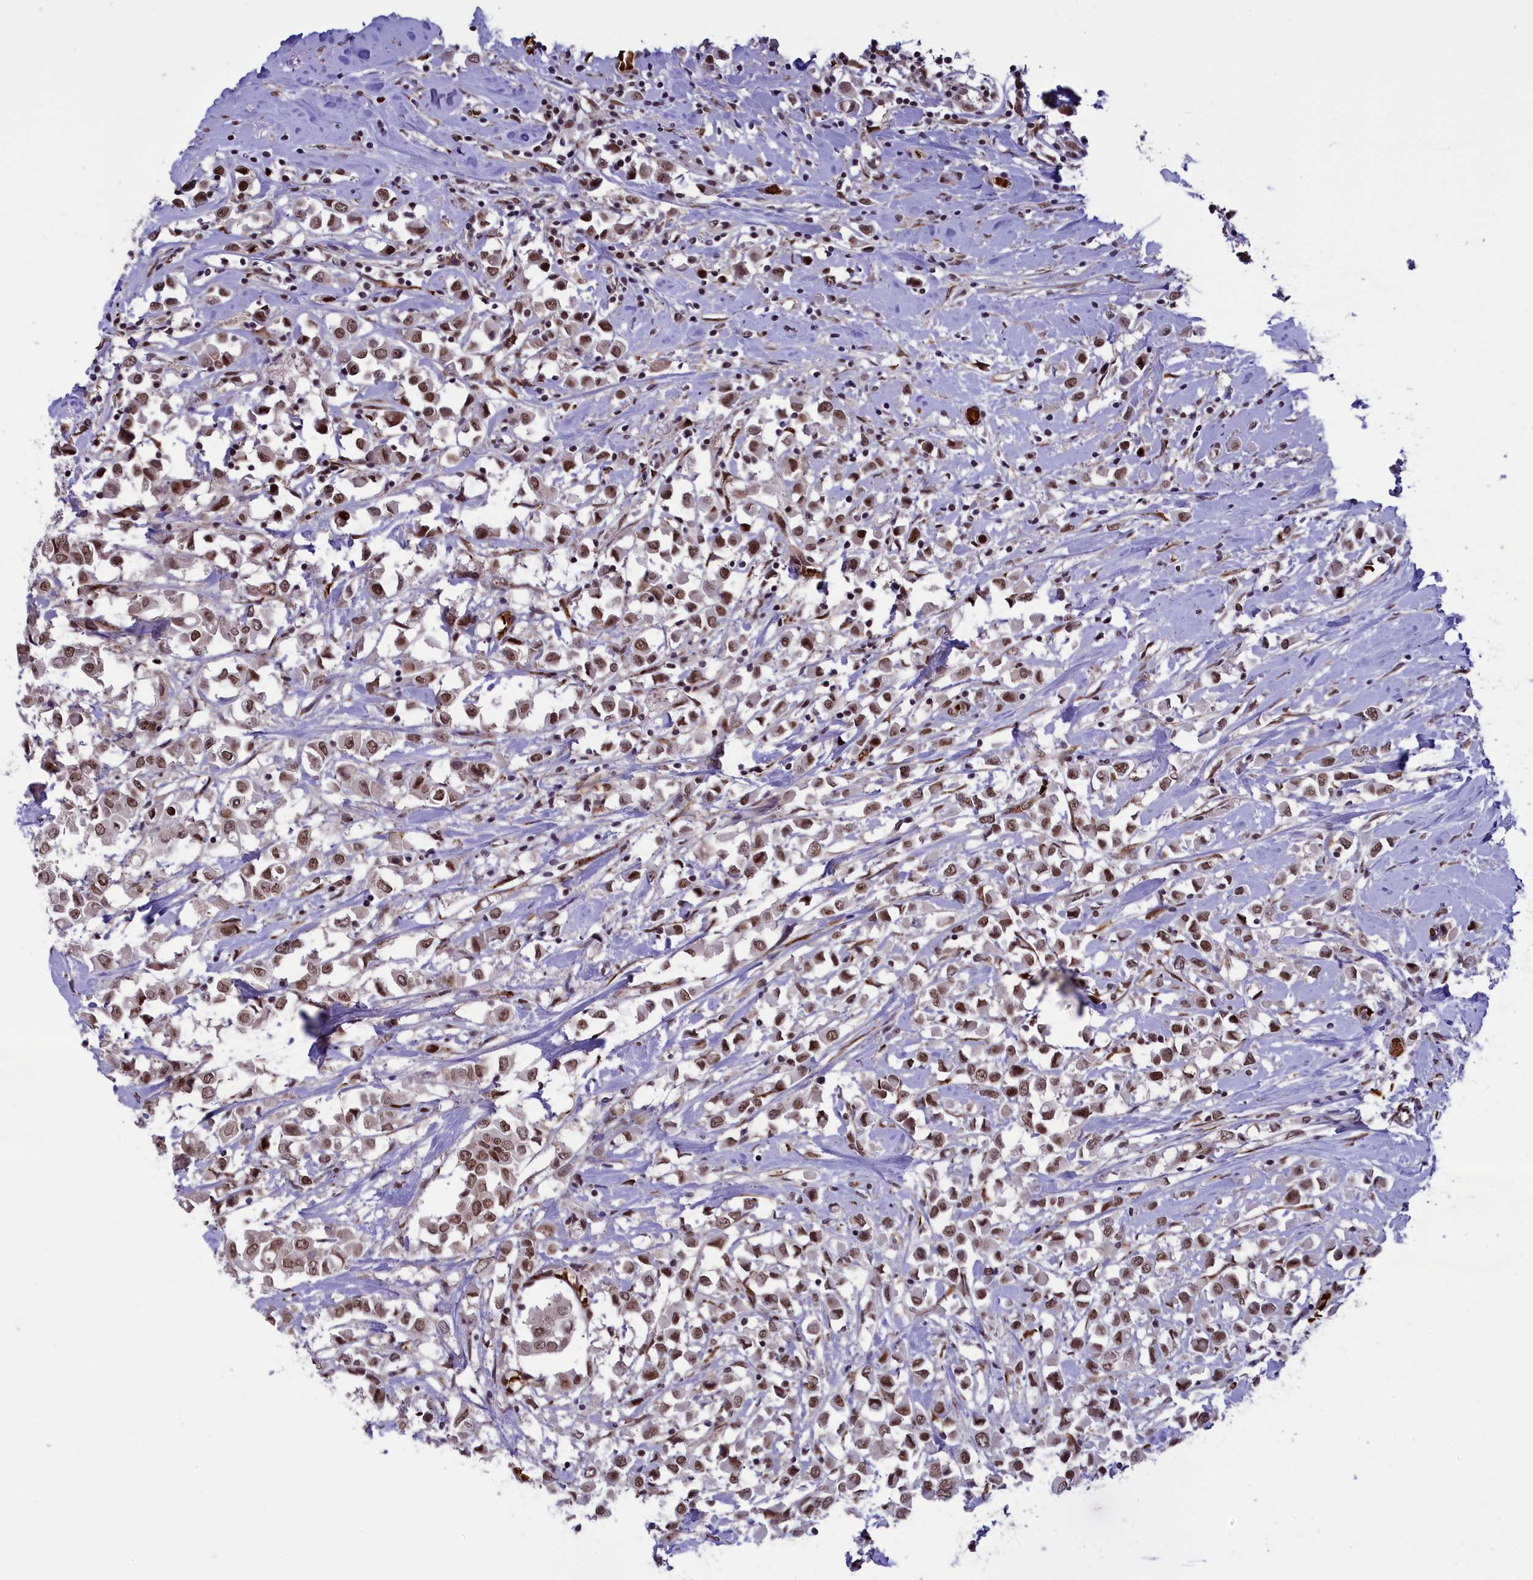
{"staining": {"intensity": "moderate", "quantity": ">75%", "location": "nuclear"}, "tissue": "breast cancer", "cell_type": "Tumor cells", "image_type": "cancer", "snomed": [{"axis": "morphology", "description": "Duct carcinoma"}, {"axis": "topography", "description": "Breast"}], "caption": "Breast cancer (infiltrating ductal carcinoma) stained with DAB (3,3'-diaminobenzidine) IHC exhibits medium levels of moderate nuclear expression in about >75% of tumor cells.", "gene": "MPHOSPH8", "patient": {"sex": "female", "age": 61}}